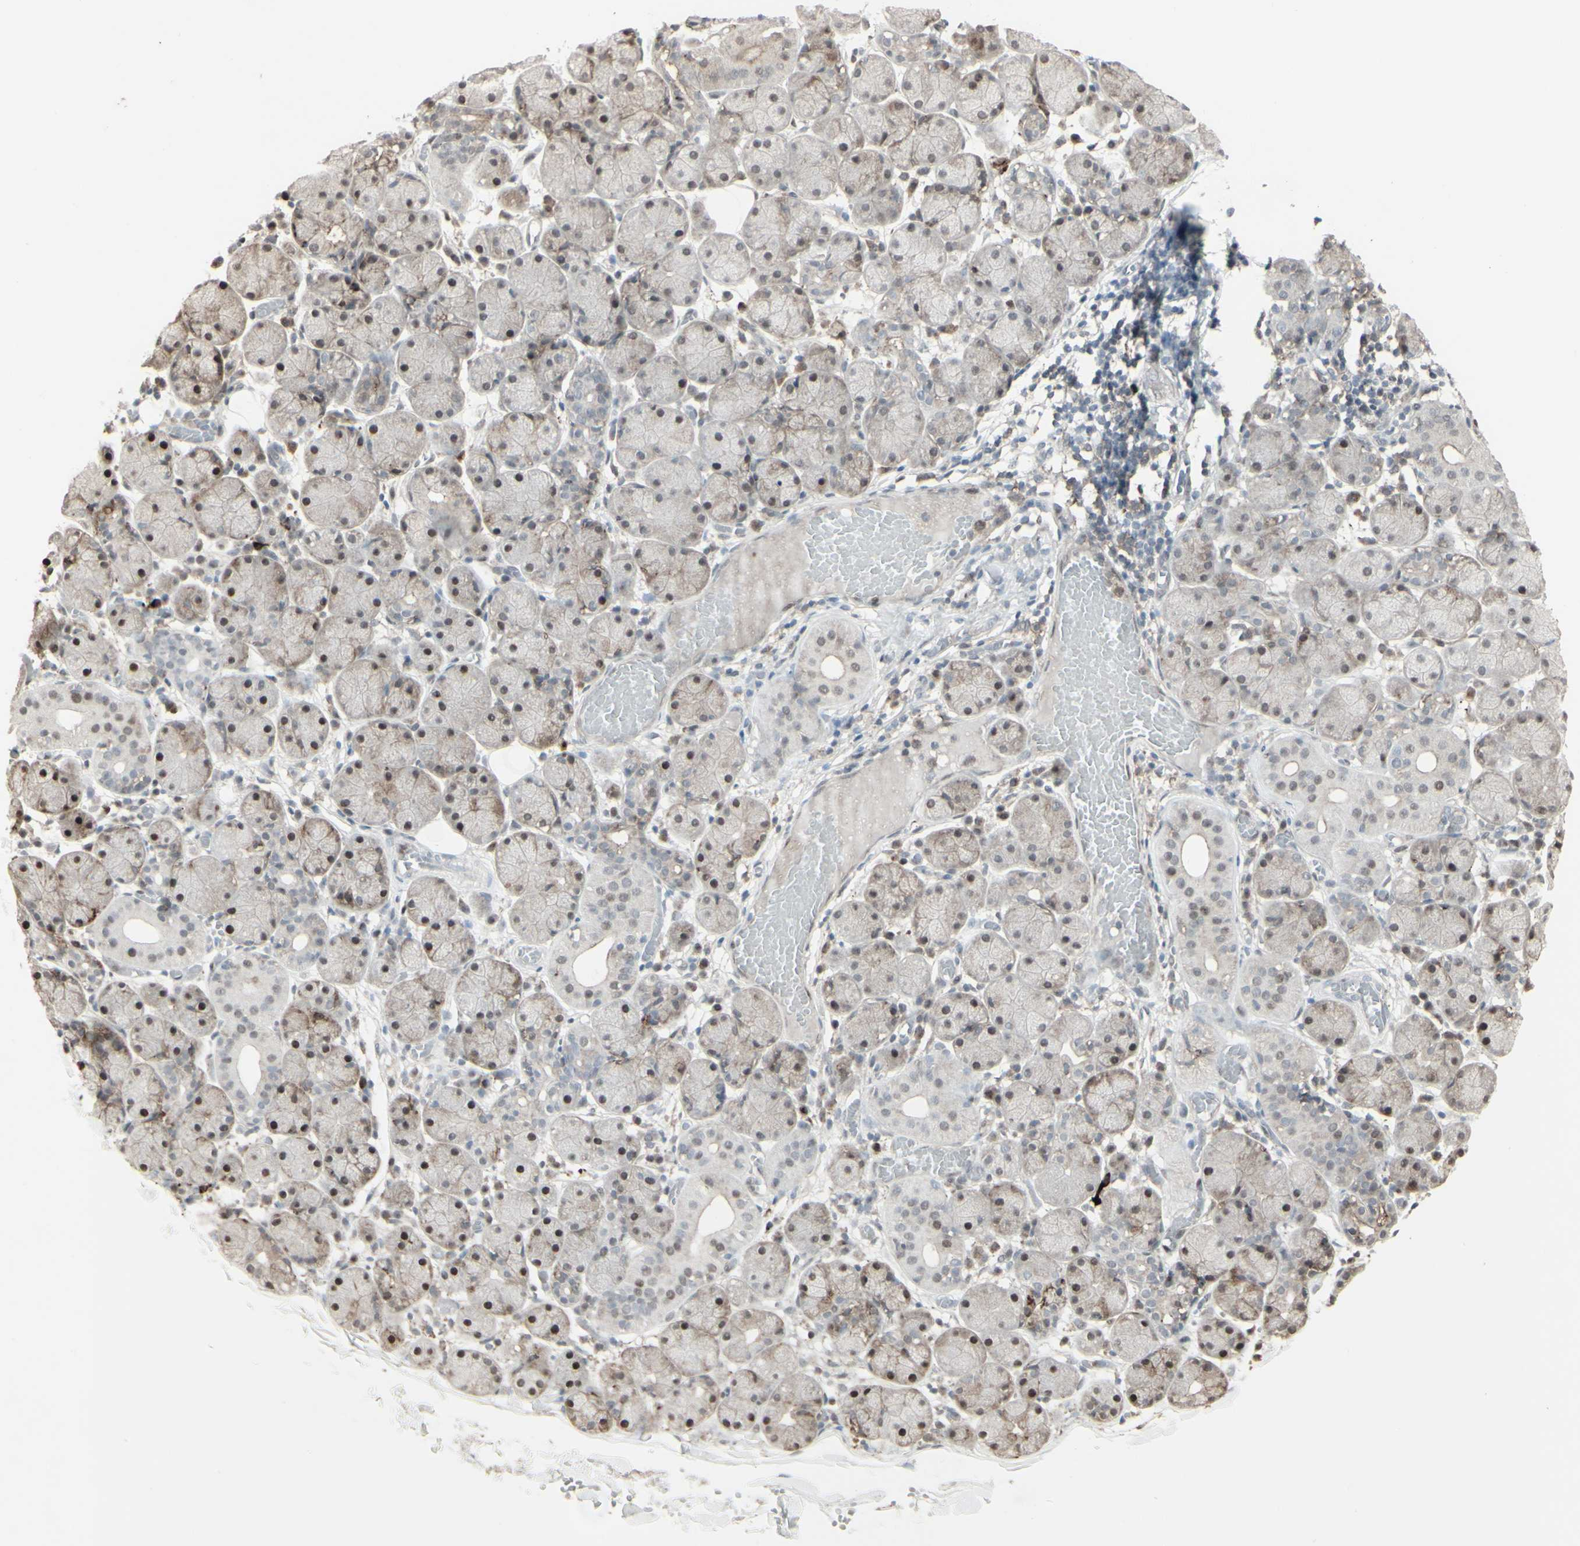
{"staining": {"intensity": "strong", "quantity": "<25%", "location": "nuclear"}, "tissue": "salivary gland", "cell_type": "Glandular cells", "image_type": "normal", "snomed": [{"axis": "morphology", "description": "Normal tissue, NOS"}, {"axis": "topography", "description": "Salivary gland"}], "caption": "An immunohistochemistry micrograph of benign tissue is shown. Protein staining in brown highlights strong nuclear positivity in salivary gland within glandular cells.", "gene": "CD33", "patient": {"sex": "female", "age": 24}}